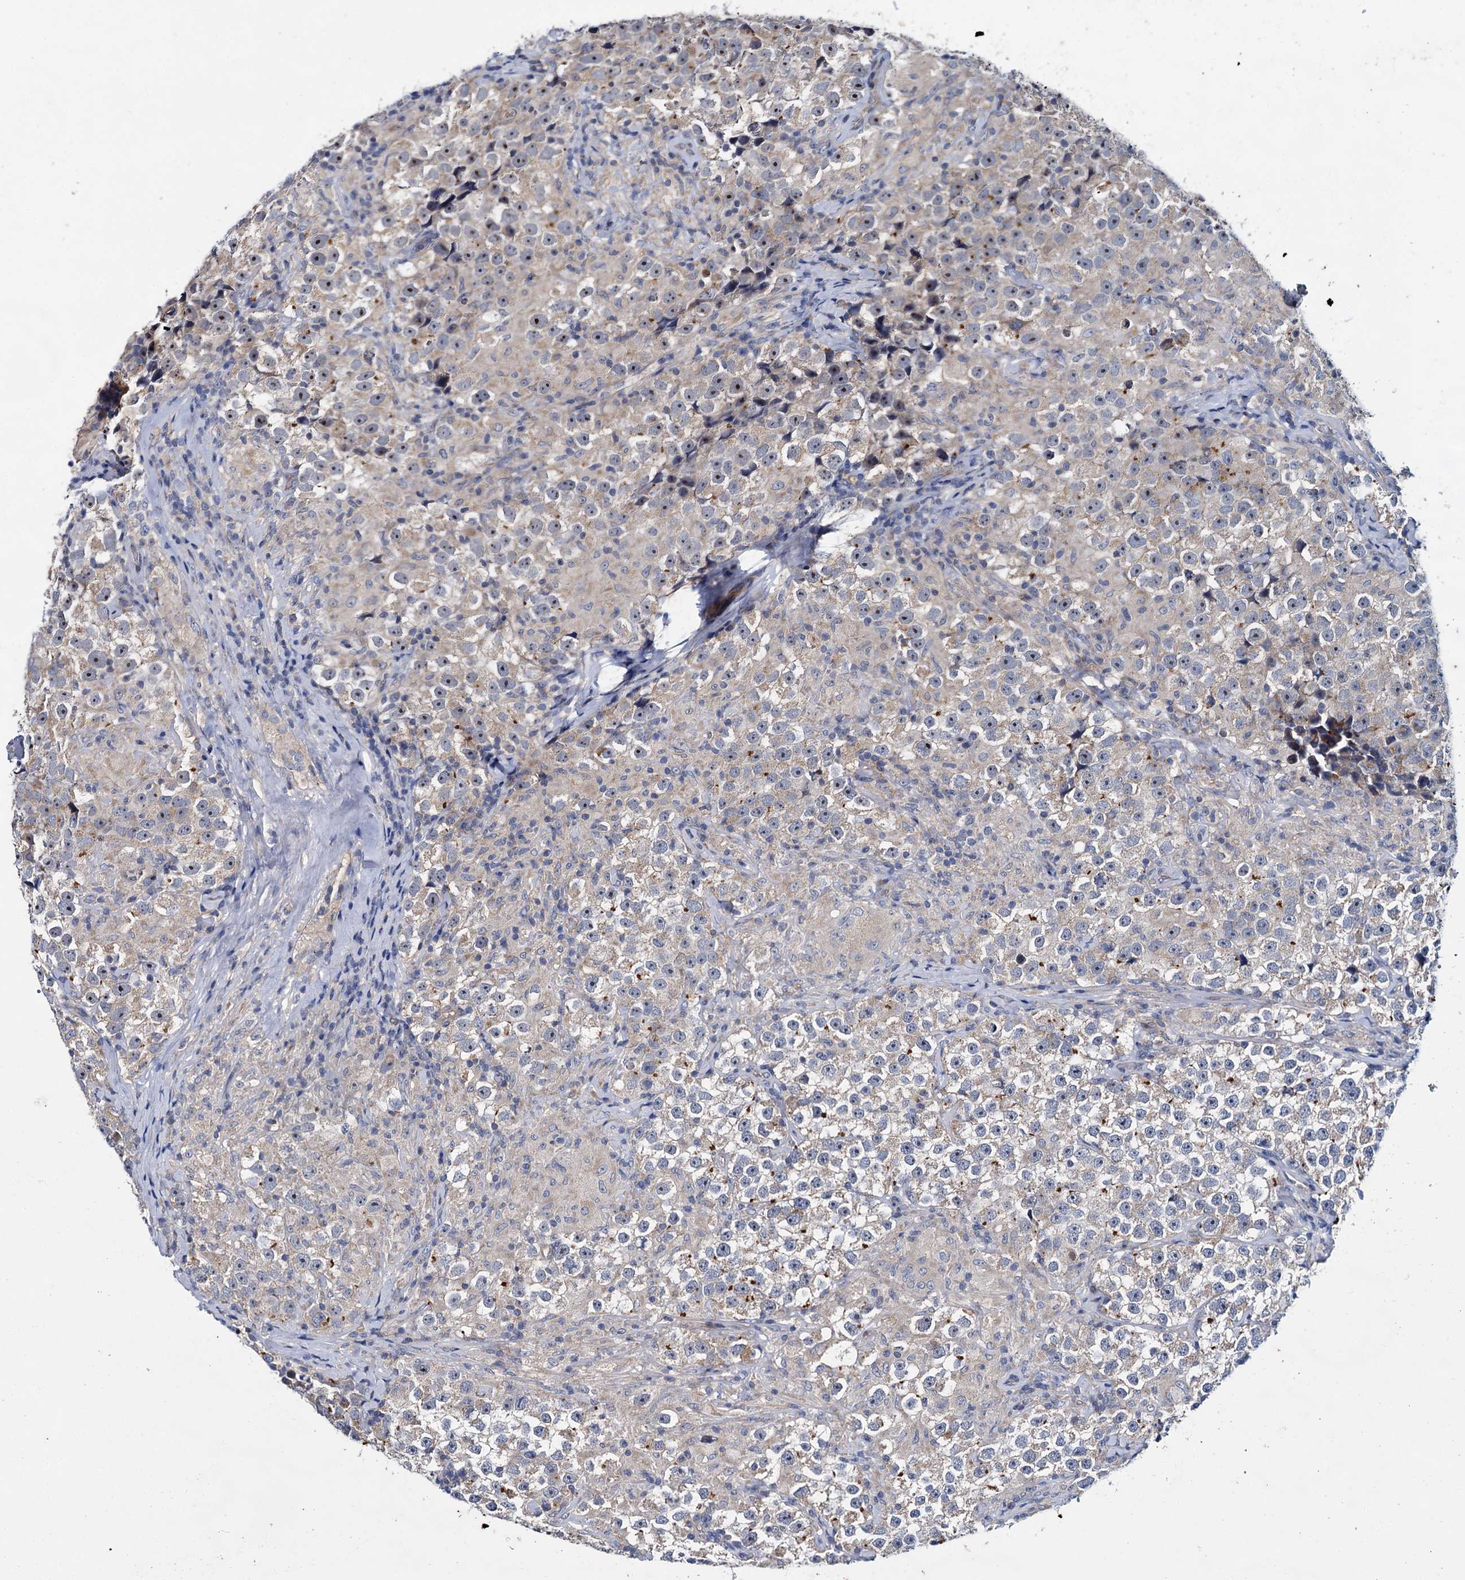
{"staining": {"intensity": "moderate", "quantity": "25%-75%", "location": "cytoplasmic/membranous,nuclear"}, "tissue": "testis cancer", "cell_type": "Tumor cells", "image_type": "cancer", "snomed": [{"axis": "morphology", "description": "Seminoma, NOS"}, {"axis": "topography", "description": "Testis"}], "caption": "Brown immunohistochemical staining in human testis cancer (seminoma) displays moderate cytoplasmic/membranous and nuclear expression in about 25%-75% of tumor cells.", "gene": "CEP295", "patient": {"sex": "male", "age": 46}}